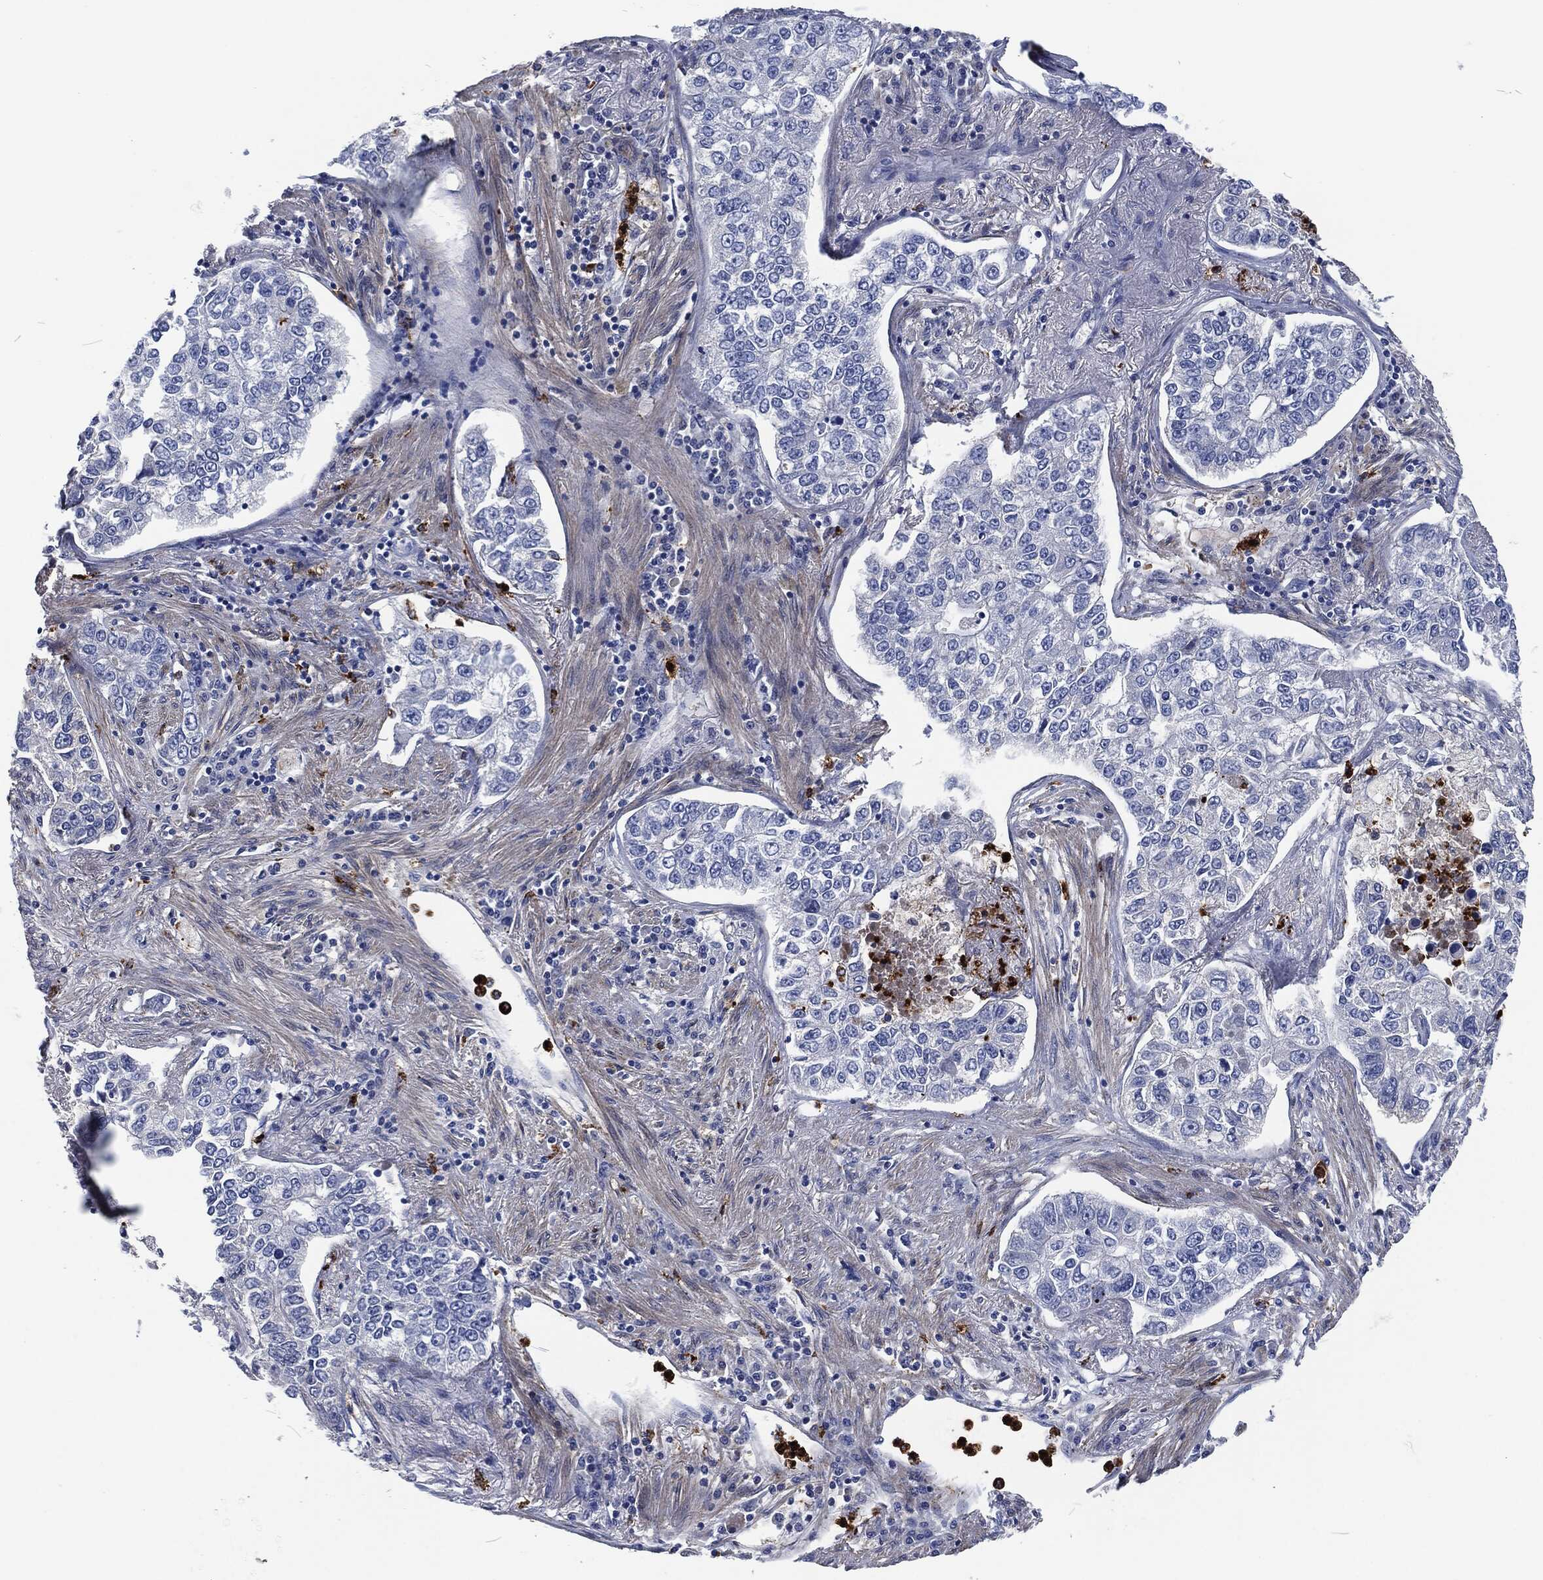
{"staining": {"intensity": "negative", "quantity": "none", "location": "none"}, "tissue": "lung cancer", "cell_type": "Tumor cells", "image_type": "cancer", "snomed": [{"axis": "morphology", "description": "Adenocarcinoma, NOS"}, {"axis": "topography", "description": "Lung"}], "caption": "DAB (3,3'-diaminobenzidine) immunohistochemical staining of human adenocarcinoma (lung) exhibits no significant expression in tumor cells.", "gene": "MPO", "patient": {"sex": "male", "age": 49}}